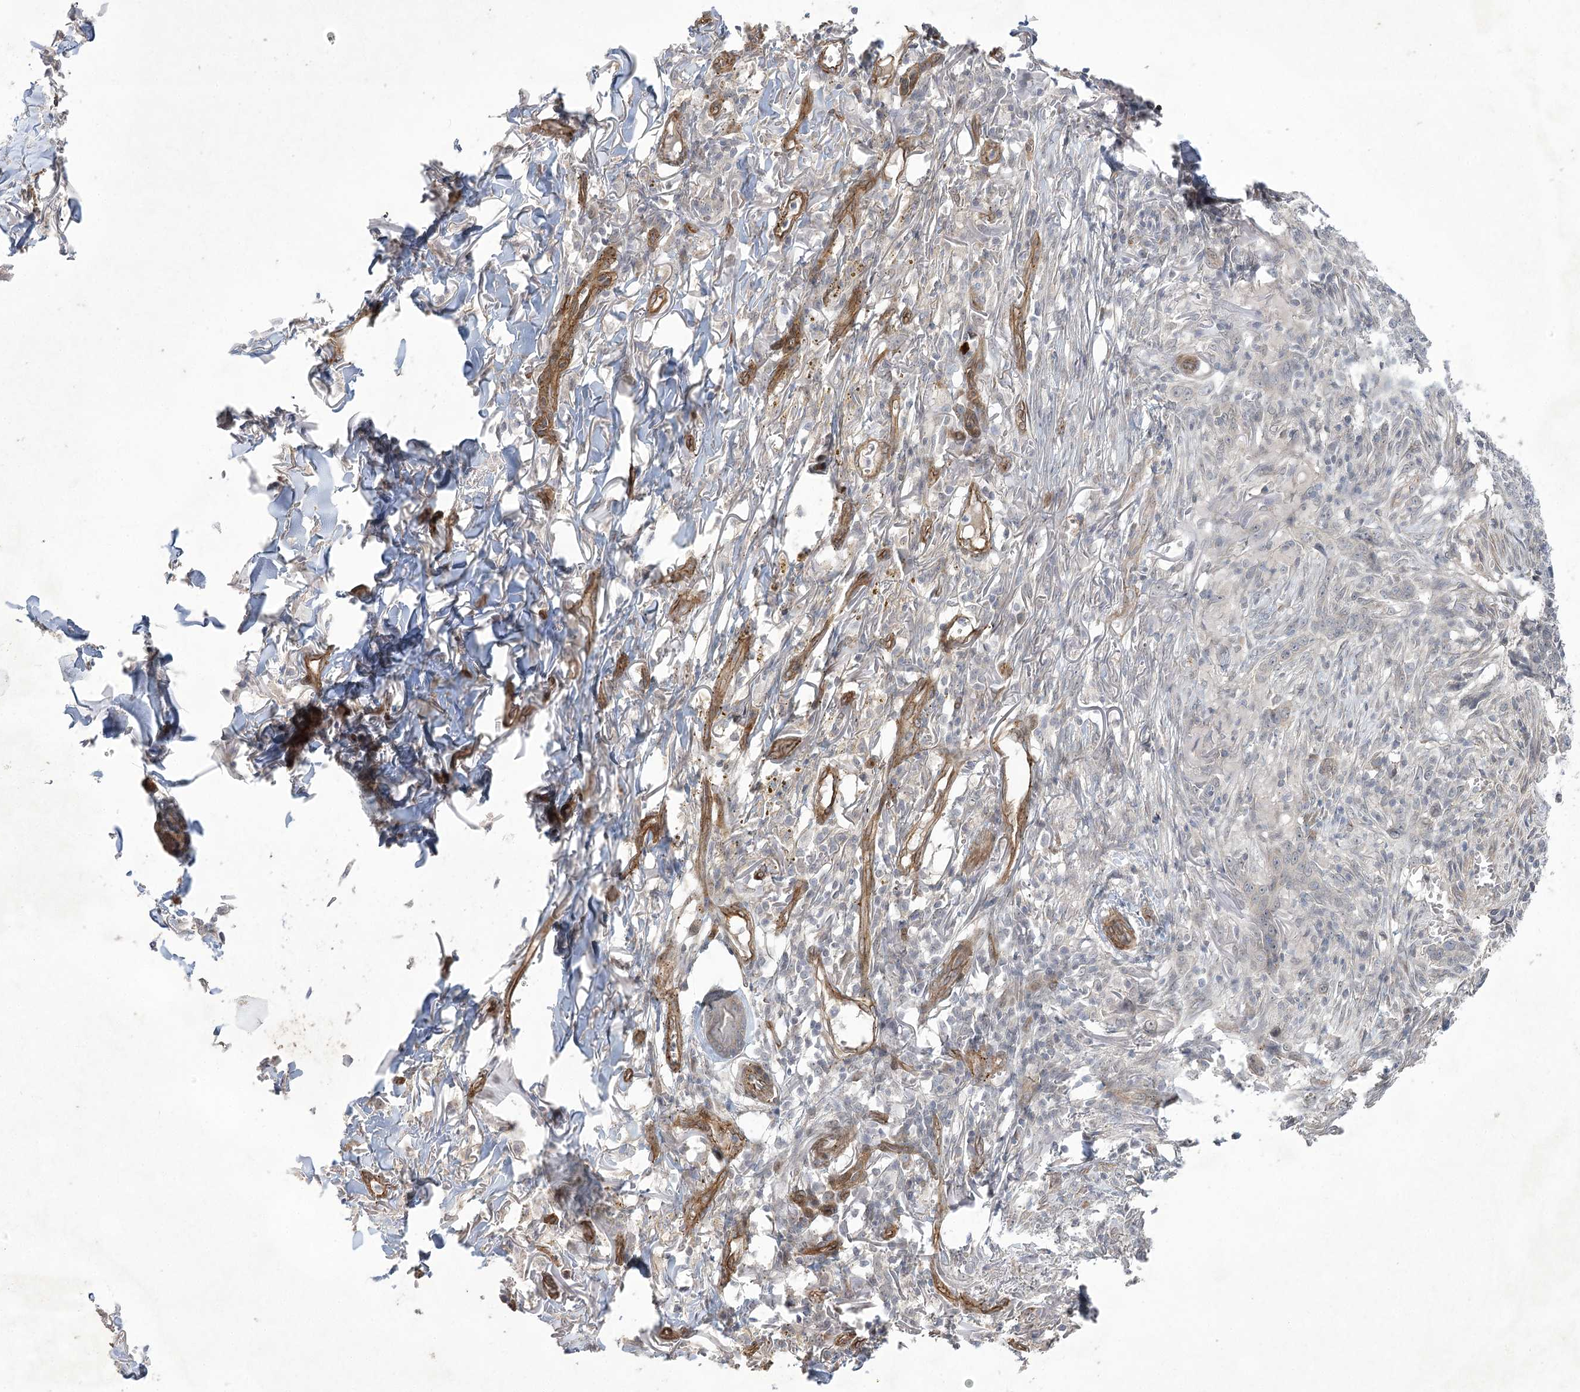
{"staining": {"intensity": "weak", "quantity": "<25%", "location": "nuclear"}, "tissue": "skin cancer", "cell_type": "Tumor cells", "image_type": "cancer", "snomed": [{"axis": "morphology", "description": "Basal cell carcinoma"}, {"axis": "topography", "description": "Skin"}], "caption": "The immunohistochemistry (IHC) micrograph has no significant staining in tumor cells of basal cell carcinoma (skin) tissue. (Stains: DAB IHC with hematoxylin counter stain, Microscopy: brightfield microscopy at high magnification).", "gene": "AMTN", "patient": {"sex": "male", "age": 85}}